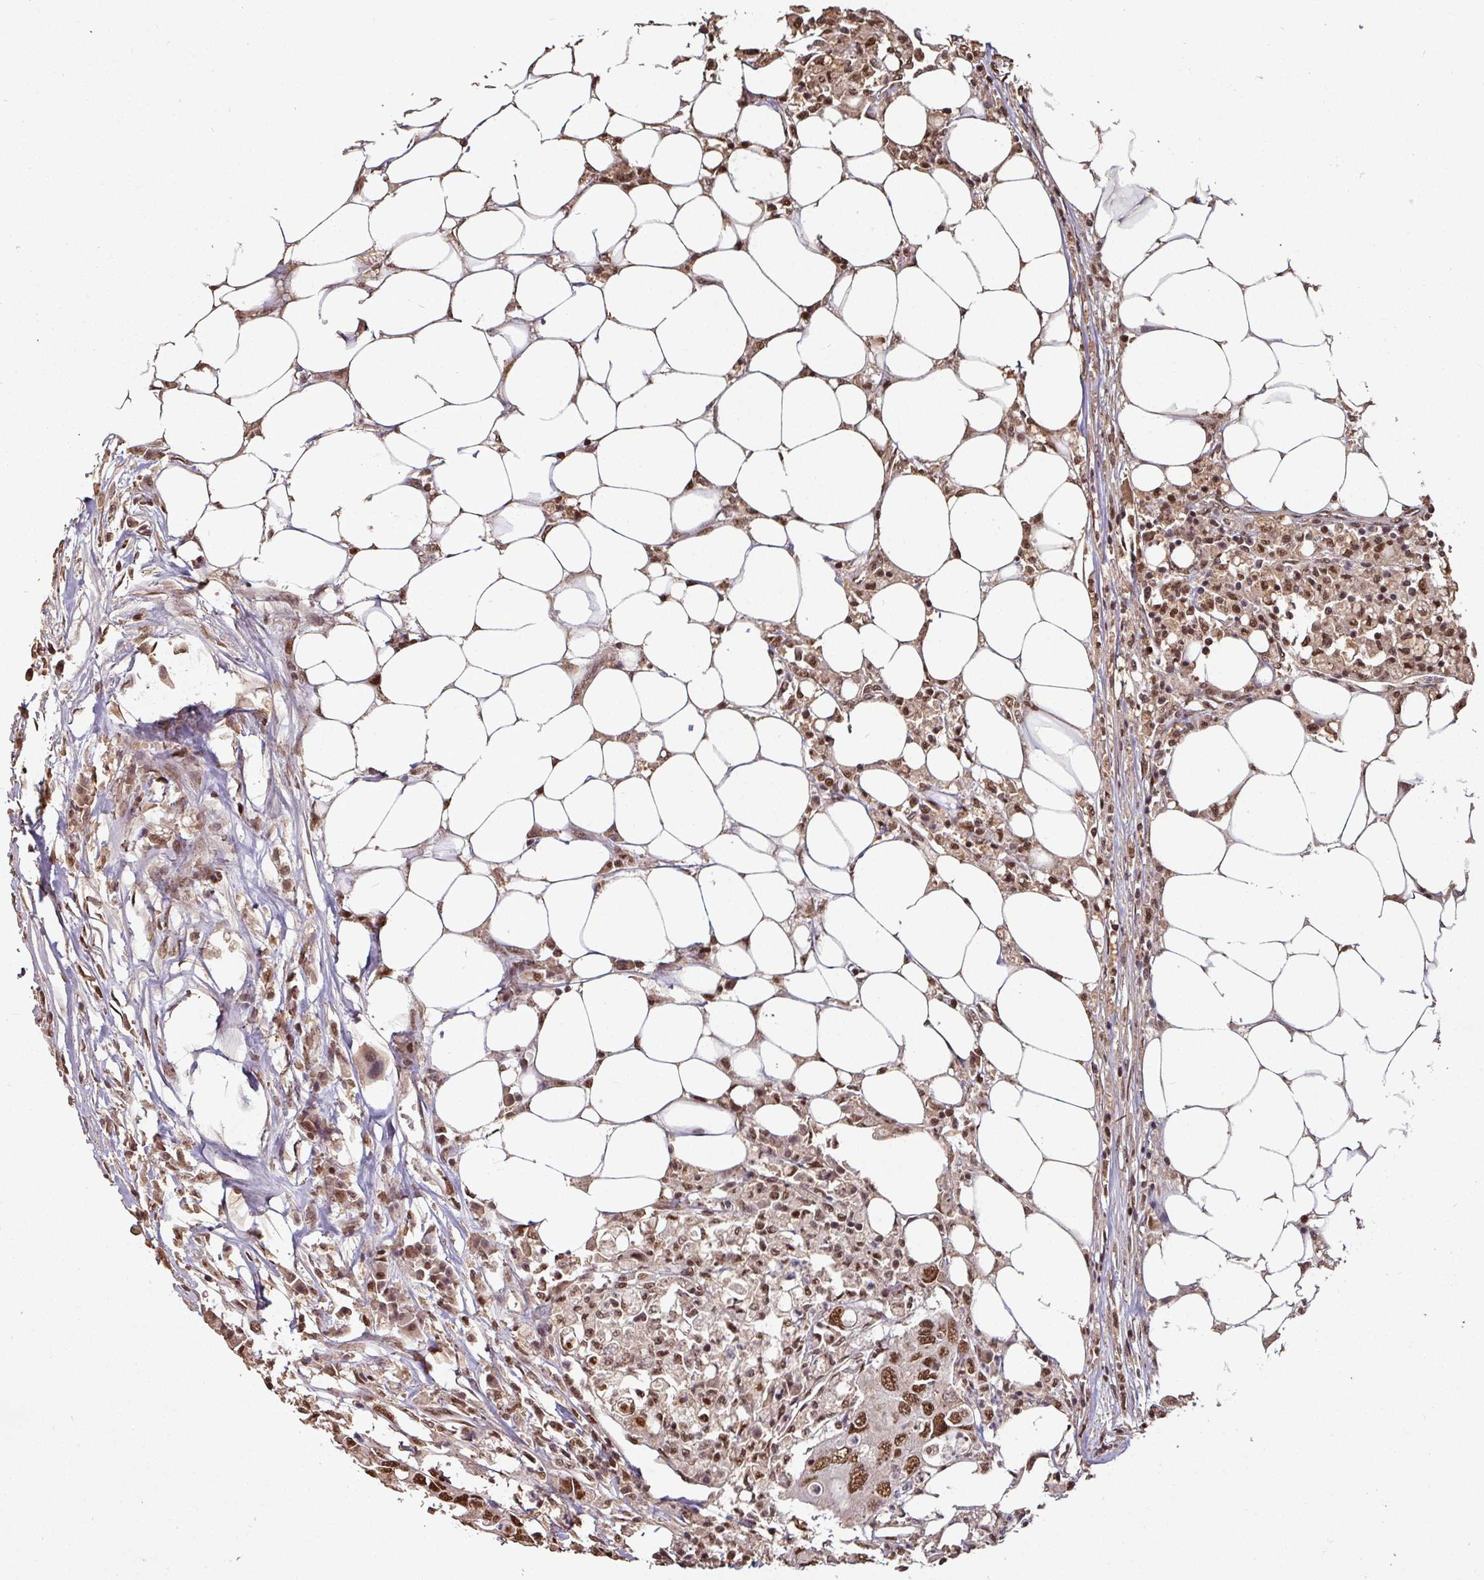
{"staining": {"intensity": "moderate", "quantity": ">75%", "location": "nuclear"}, "tissue": "colorectal cancer", "cell_type": "Tumor cells", "image_type": "cancer", "snomed": [{"axis": "morphology", "description": "Adenocarcinoma, NOS"}, {"axis": "topography", "description": "Colon"}], "caption": "Protein analysis of colorectal cancer tissue reveals moderate nuclear positivity in about >75% of tumor cells.", "gene": "POLD1", "patient": {"sex": "male", "age": 71}}